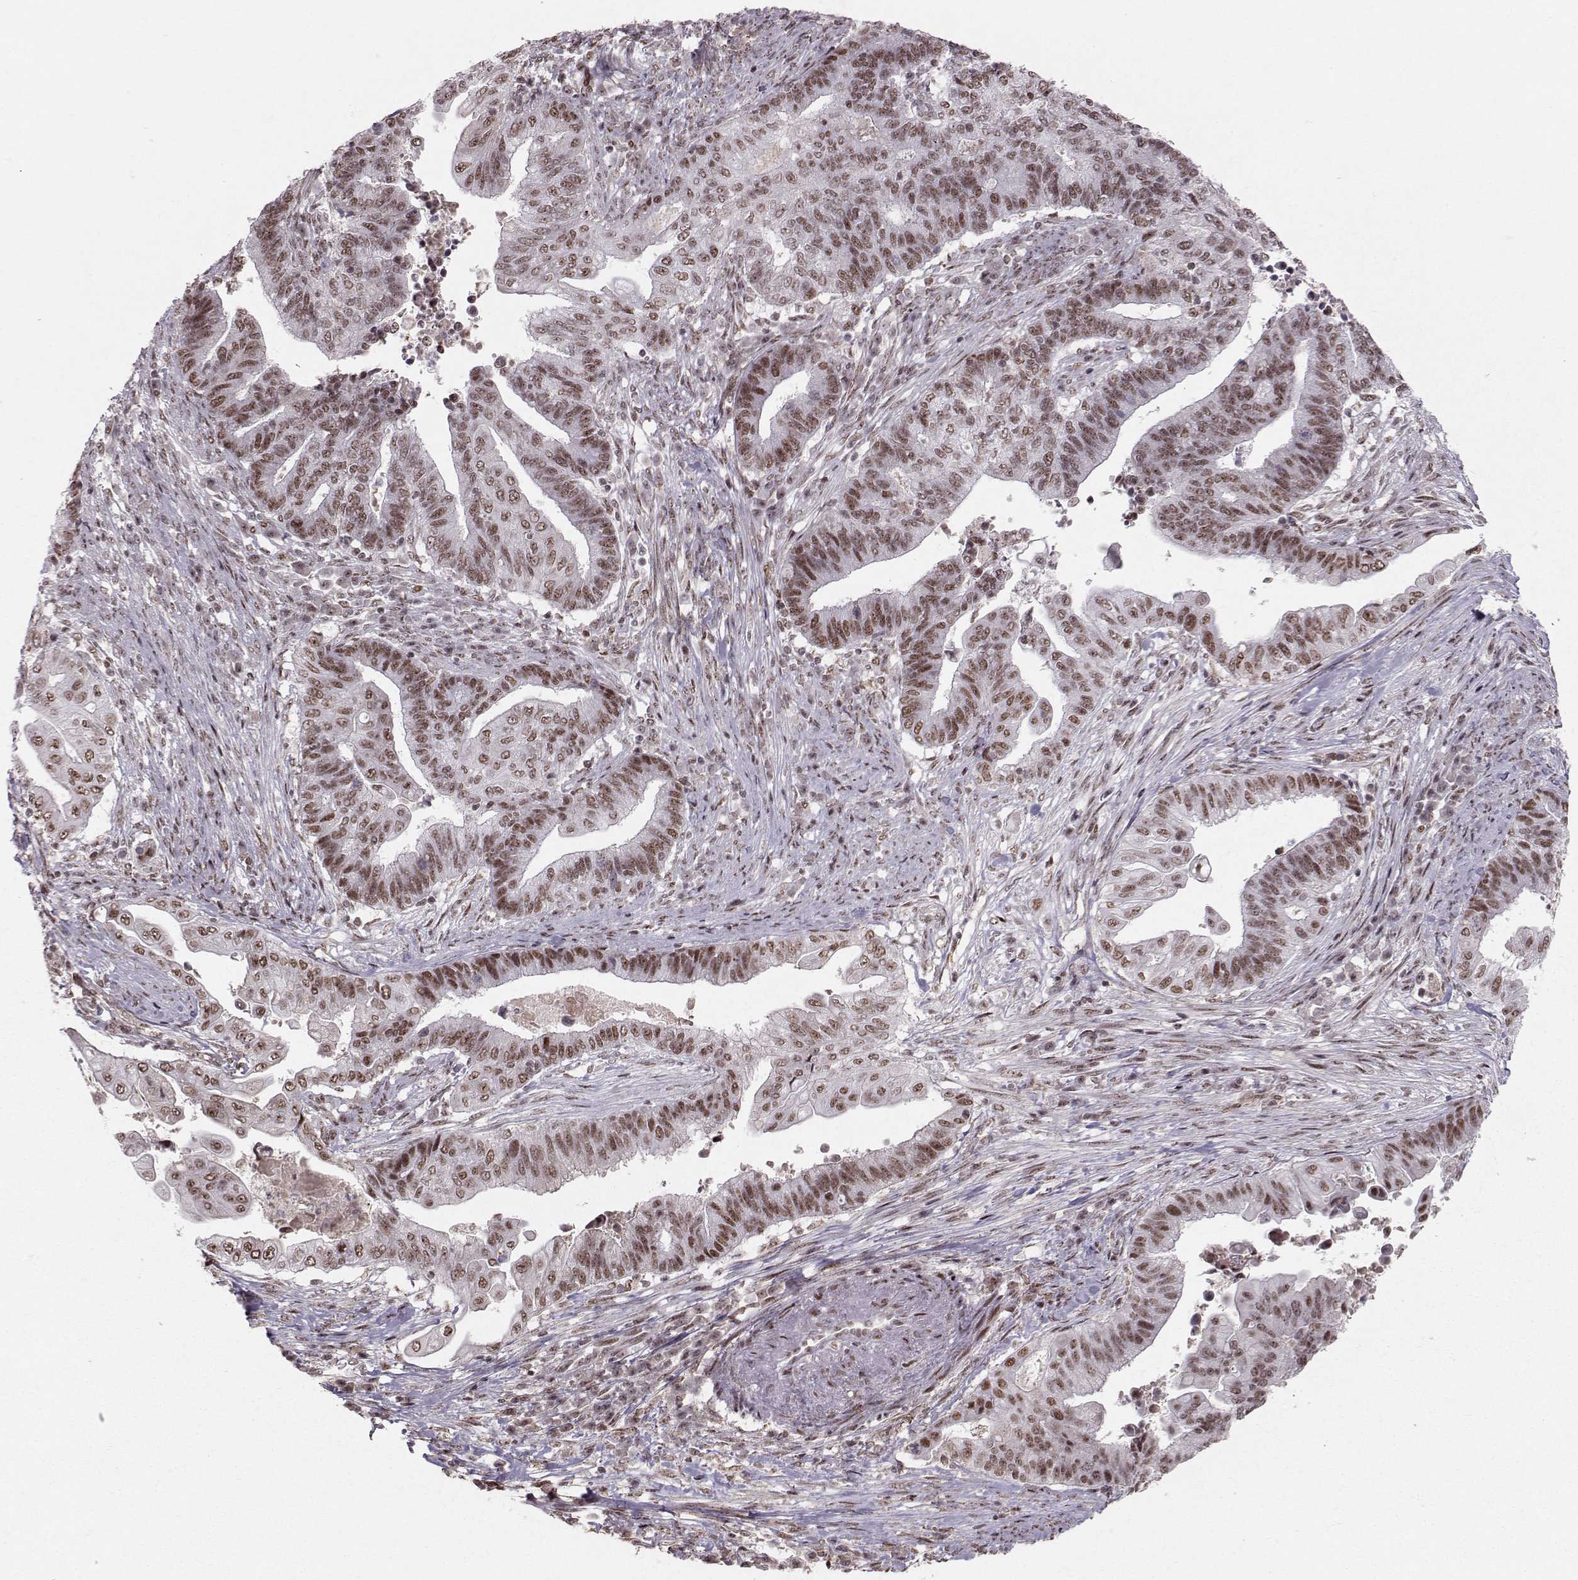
{"staining": {"intensity": "moderate", "quantity": ">75%", "location": "nuclear"}, "tissue": "endometrial cancer", "cell_type": "Tumor cells", "image_type": "cancer", "snomed": [{"axis": "morphology", "description": "Adenocarcinoma, NOS"}, {"axis": "topography", "description": "Uterus"}, {"axis": "topography", "description": "Endometrium"}], "caption": "Endometrial cancer tissue shows moderate nuclear staining in about >75% of tumor cells (DAB IHC with brightfield microscopy, high magnification).", "gene": "SNAPC2", "patient": {"sex": "female", "age": 54}}